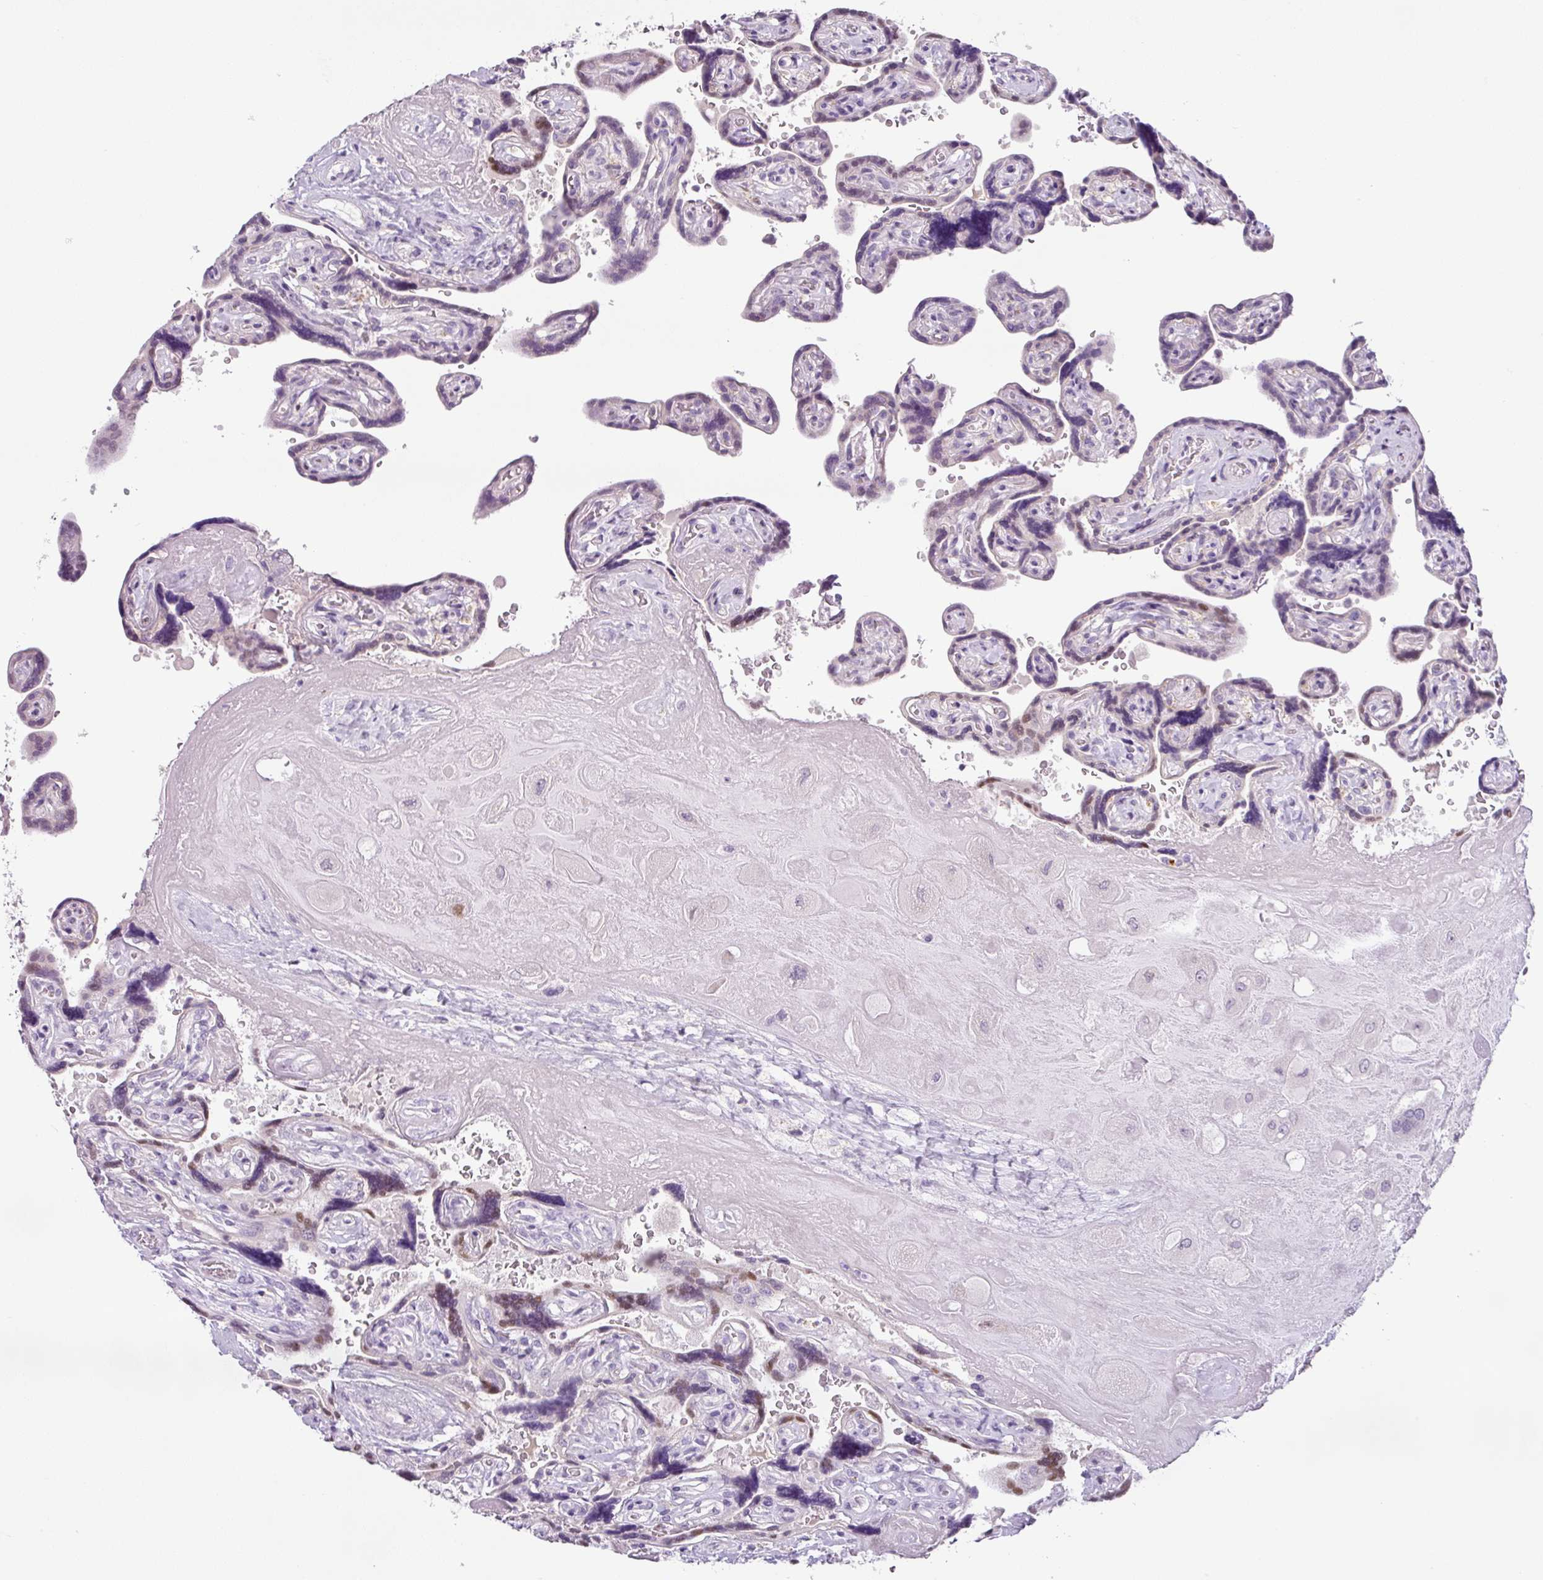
{"staining": {"intensity": "negative", "quantity": "none", "location": "none"}, "tissue": "placenta", "cell_type": "Decidual cells", "image_type": "normal", "snomed": [{"axis": "morphology", "description": "Normal tissue, NOS"}, {"axis": "topography", "description": "Placenta"}], "caption": "IHC photomicrograph of normal placenta: placenta stained with DAB displays no significant protein positivity in decidual cells.", "gene": "HMCN2", "patient": {"sex": "female", "age": 32}}